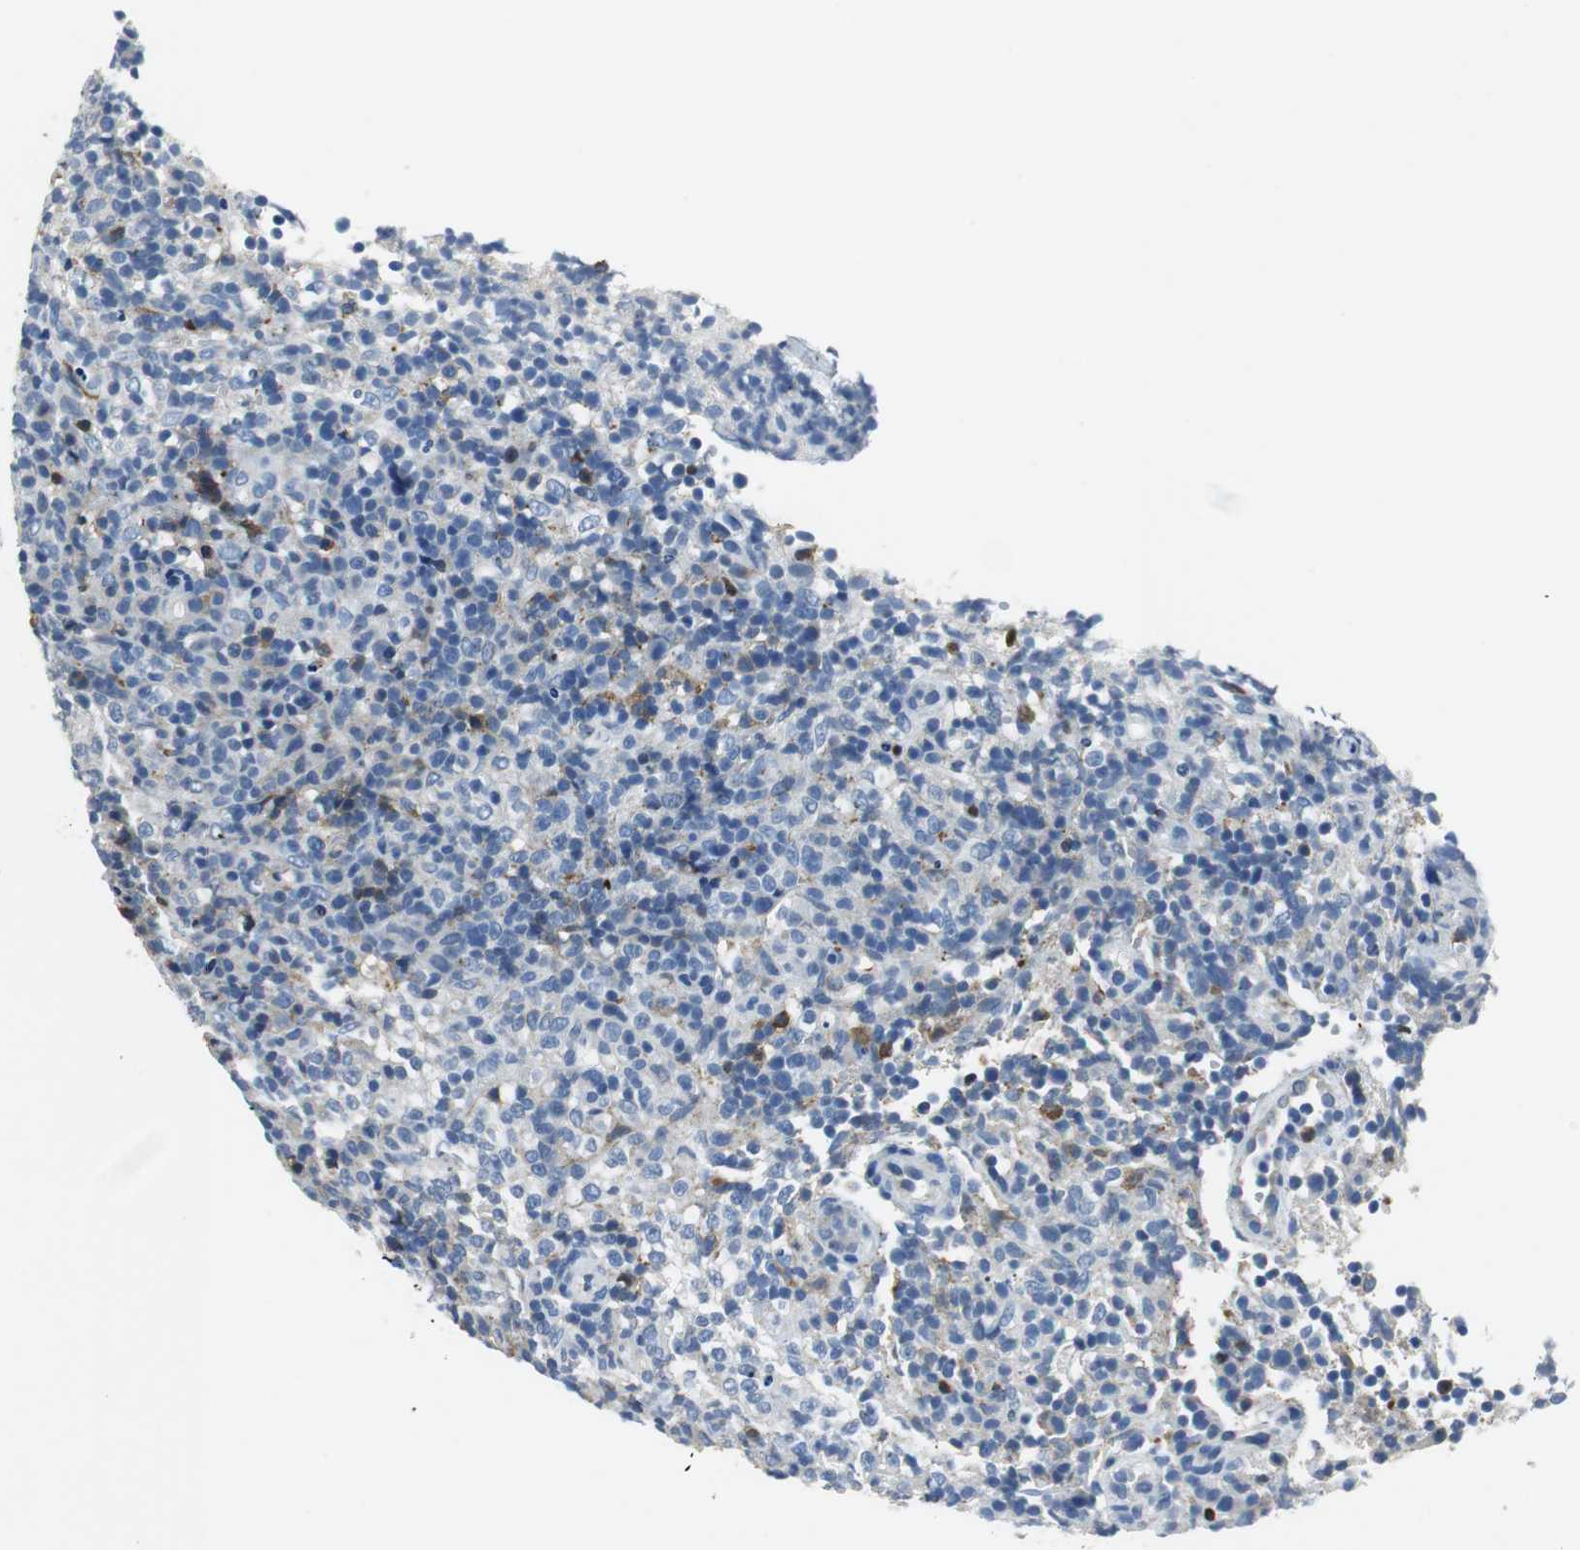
{"staining": {"intensity": "negative", "quantity": "none", "location": "none"}, "tissue": "lymphoma", "cell_type": "Tumor cells", "image_type": "cancer", "snomed": [{"axis": "morphology", "description": "Malignant lymphoma, non-Hodgkin's type, High grade"}, {"axis": "topography", "description": "Lymph node"}], "caption": "IHC of lymphoma demonstrates no staining in tumor cells. (DAB (3,3'-diaminobenzidine) IHC, high magnification).", "gene": "ORM1", "patient": {"sex": "female", "age": 76}}